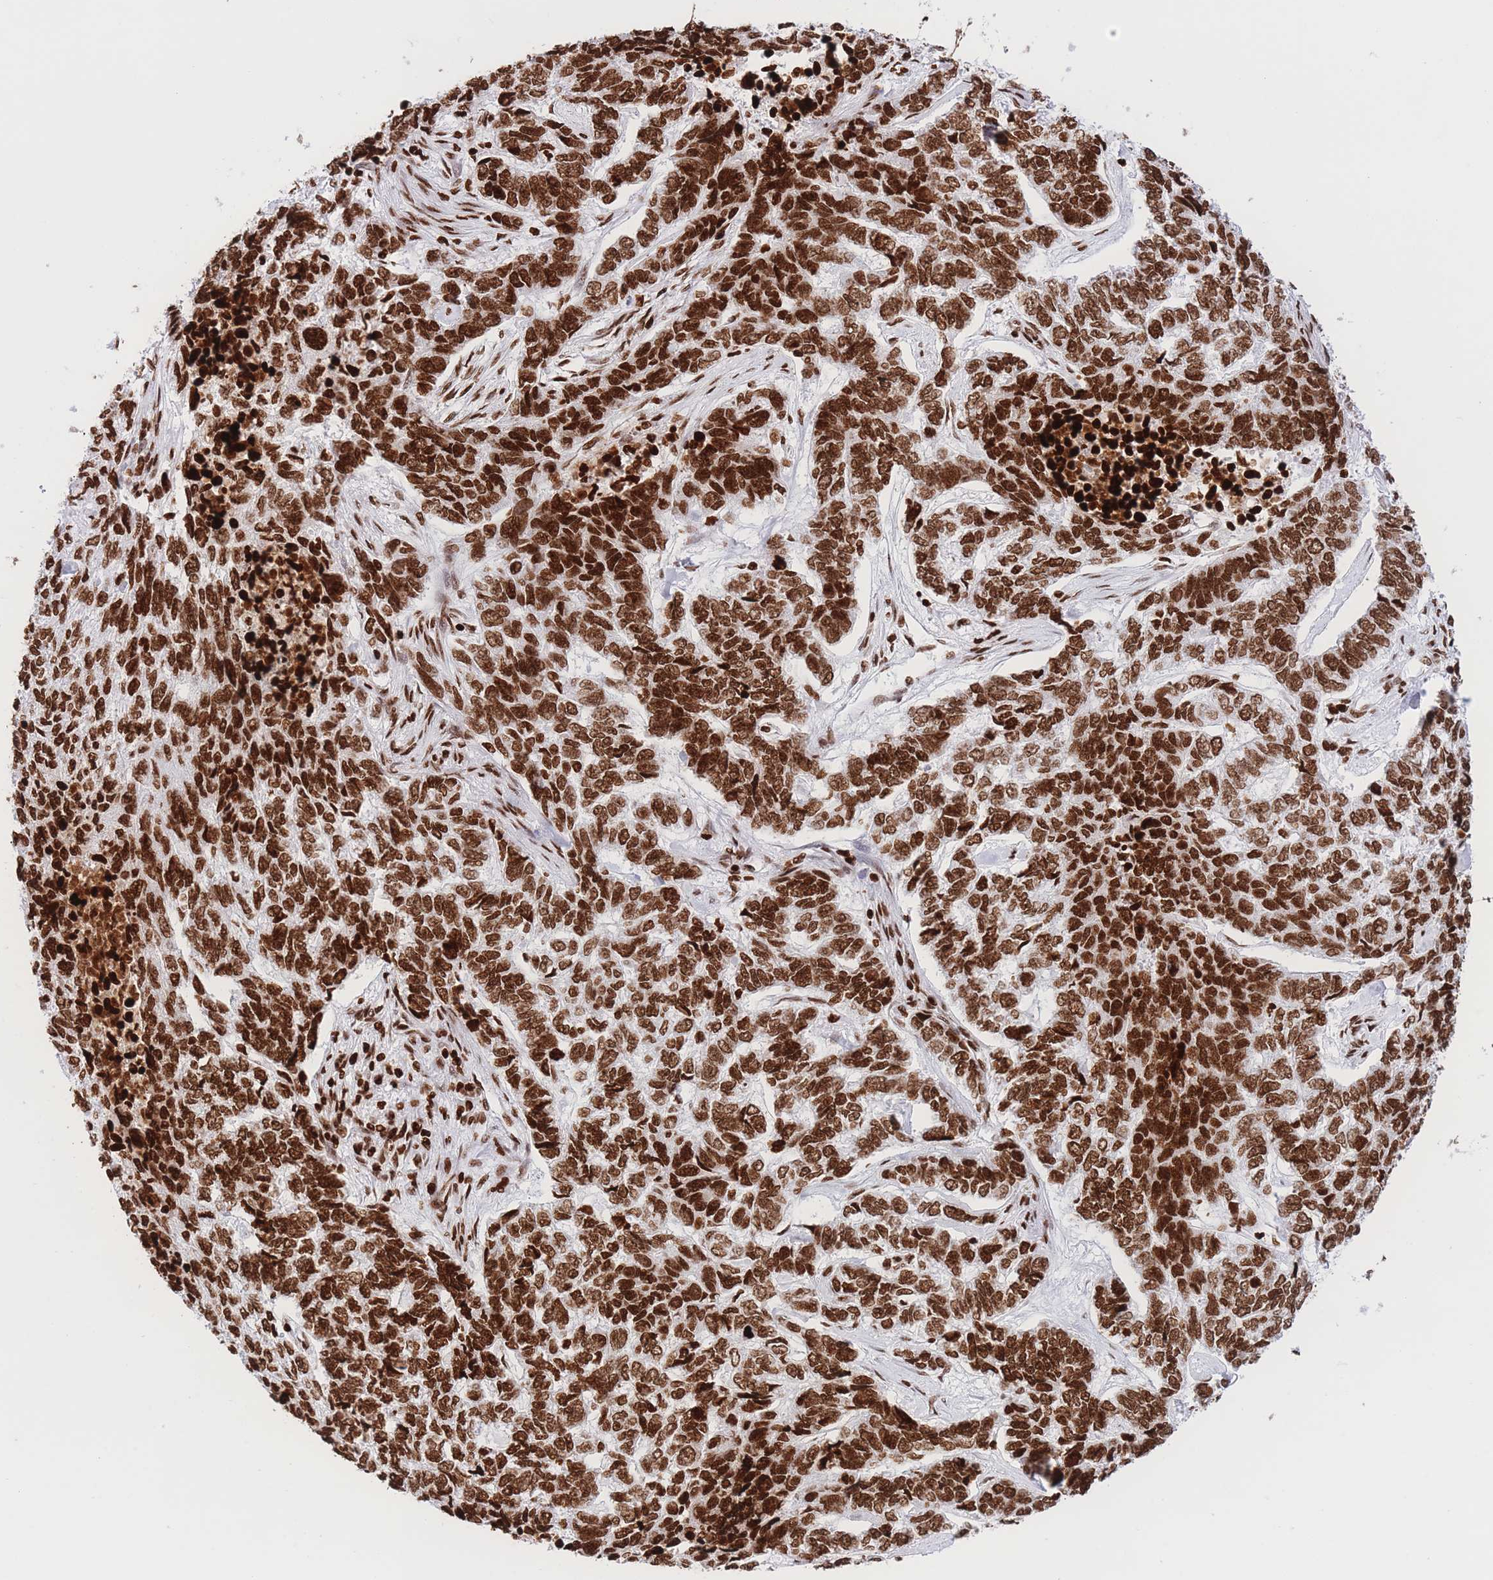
{"staining": {"intensity": "strong", "quantity": ">75%", "location": "nuclear"}, "tissue": "skin cancer", "cell_type": "Tumor cells", "image_type": "cancer", "snomed": [{"axis": "morphology", "description": "Basal cell carcinoma"}, {"axis": "topography", "description": "Skin"}], "caption": "A high-resolution micrograph shows IHC staining of basal cell carcinoma (skin), which shows strong nuclear positivity in about >75% of tumor cells. The staining was performed using DAB (3,3'-diaminobenzidine) to visualize the protein expression in brown, while the nuclei were stained in blue with hematoxylin (Magnification: 20x).", "gene": "H2BC11", "patient": {"sex": "female", "age": 65}}